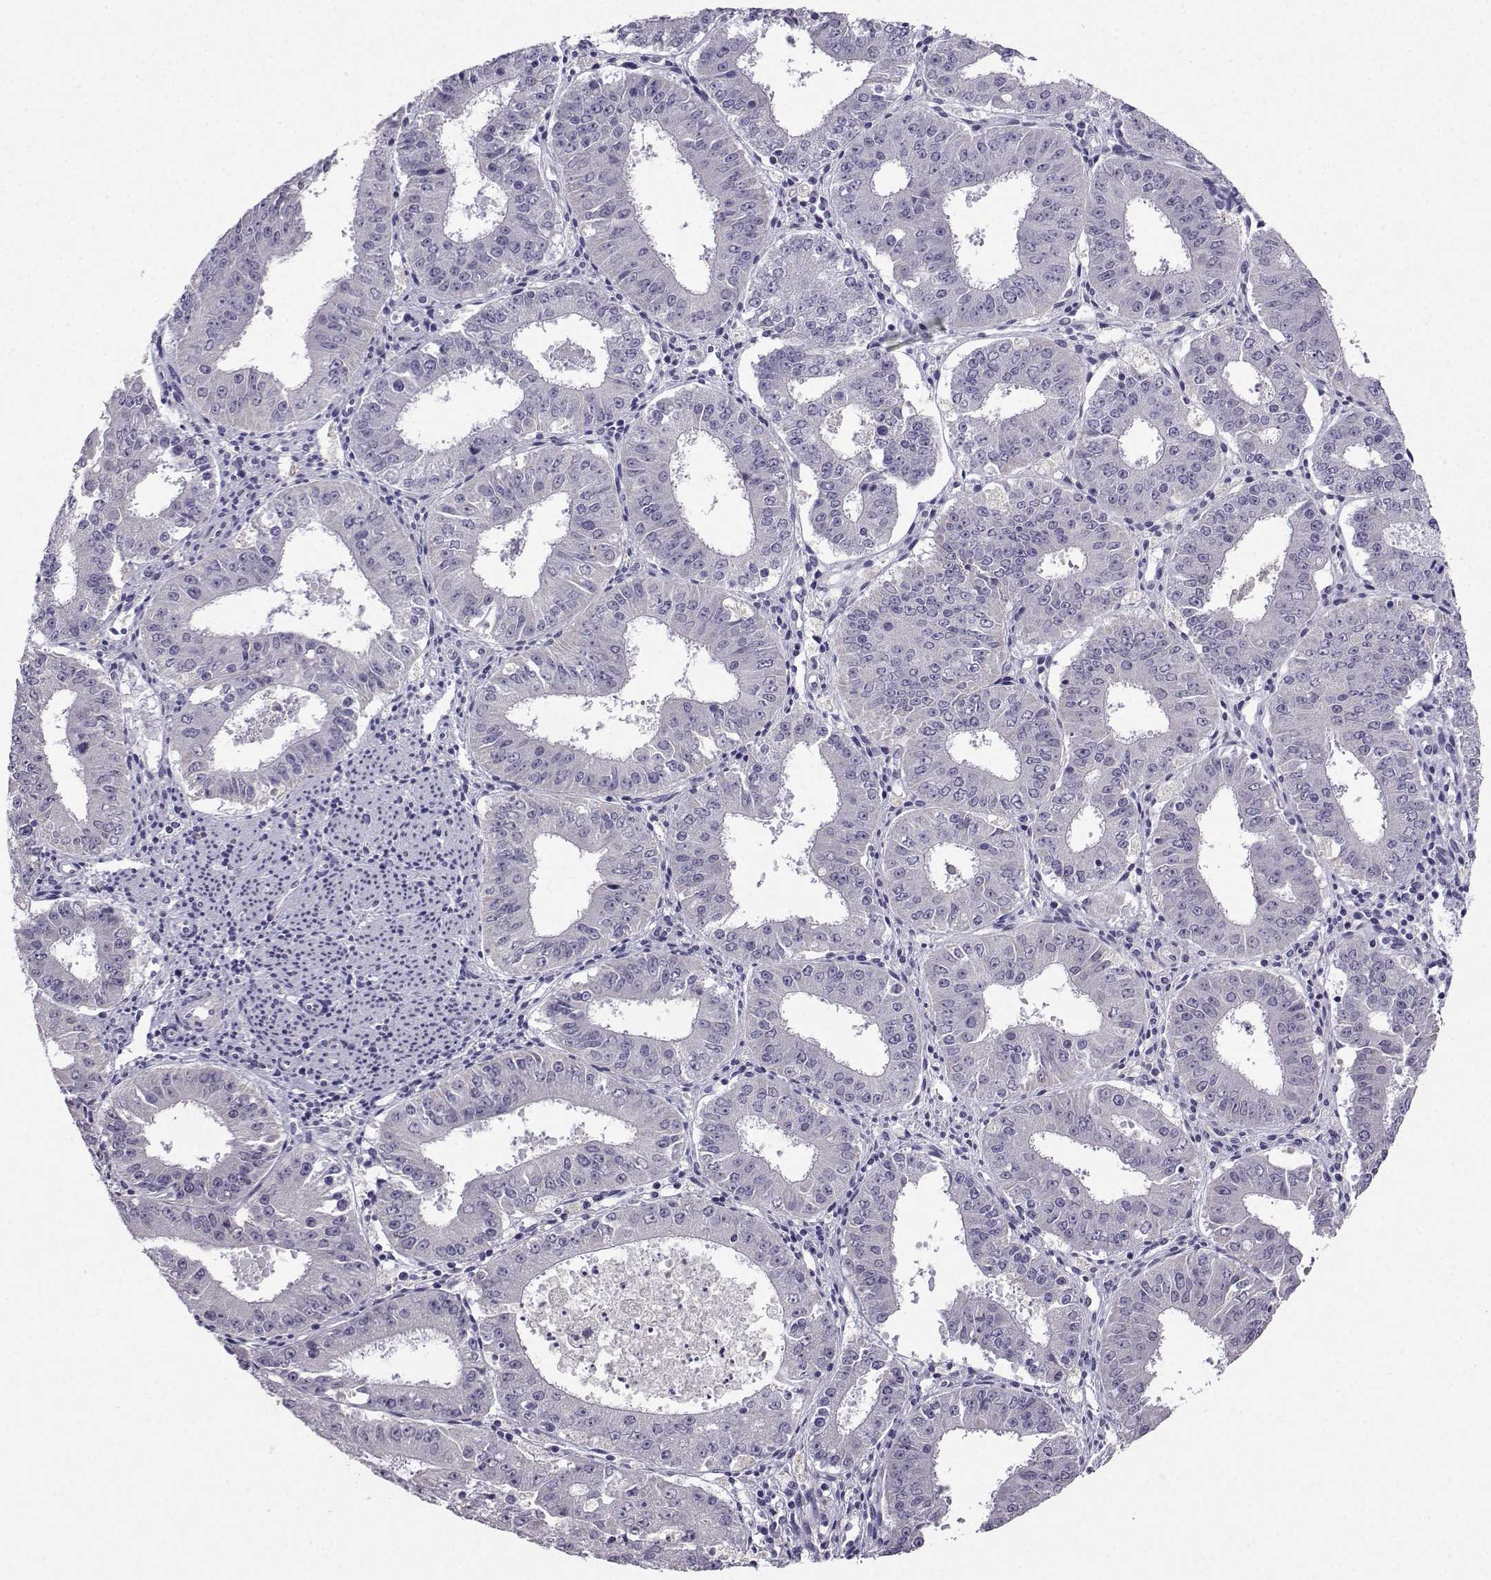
{"staining": {"intensity": "negative", "quantity": "none", "location": "none"}, "tissue": "ovarian cancer", "cell_type": "Tumor cells", "image_type": "cancer", "snomed": [{"axis": "morphology", "description": "Carcinoma, endometroid"}, {"axis": "topography", "description": "Ovary"}], "caption": "Image shows no protein staining in tumor cells of ovarian cancer tissue.", "gene": "CRYBB1", "patient": {"sex": "female", "age": 42}}